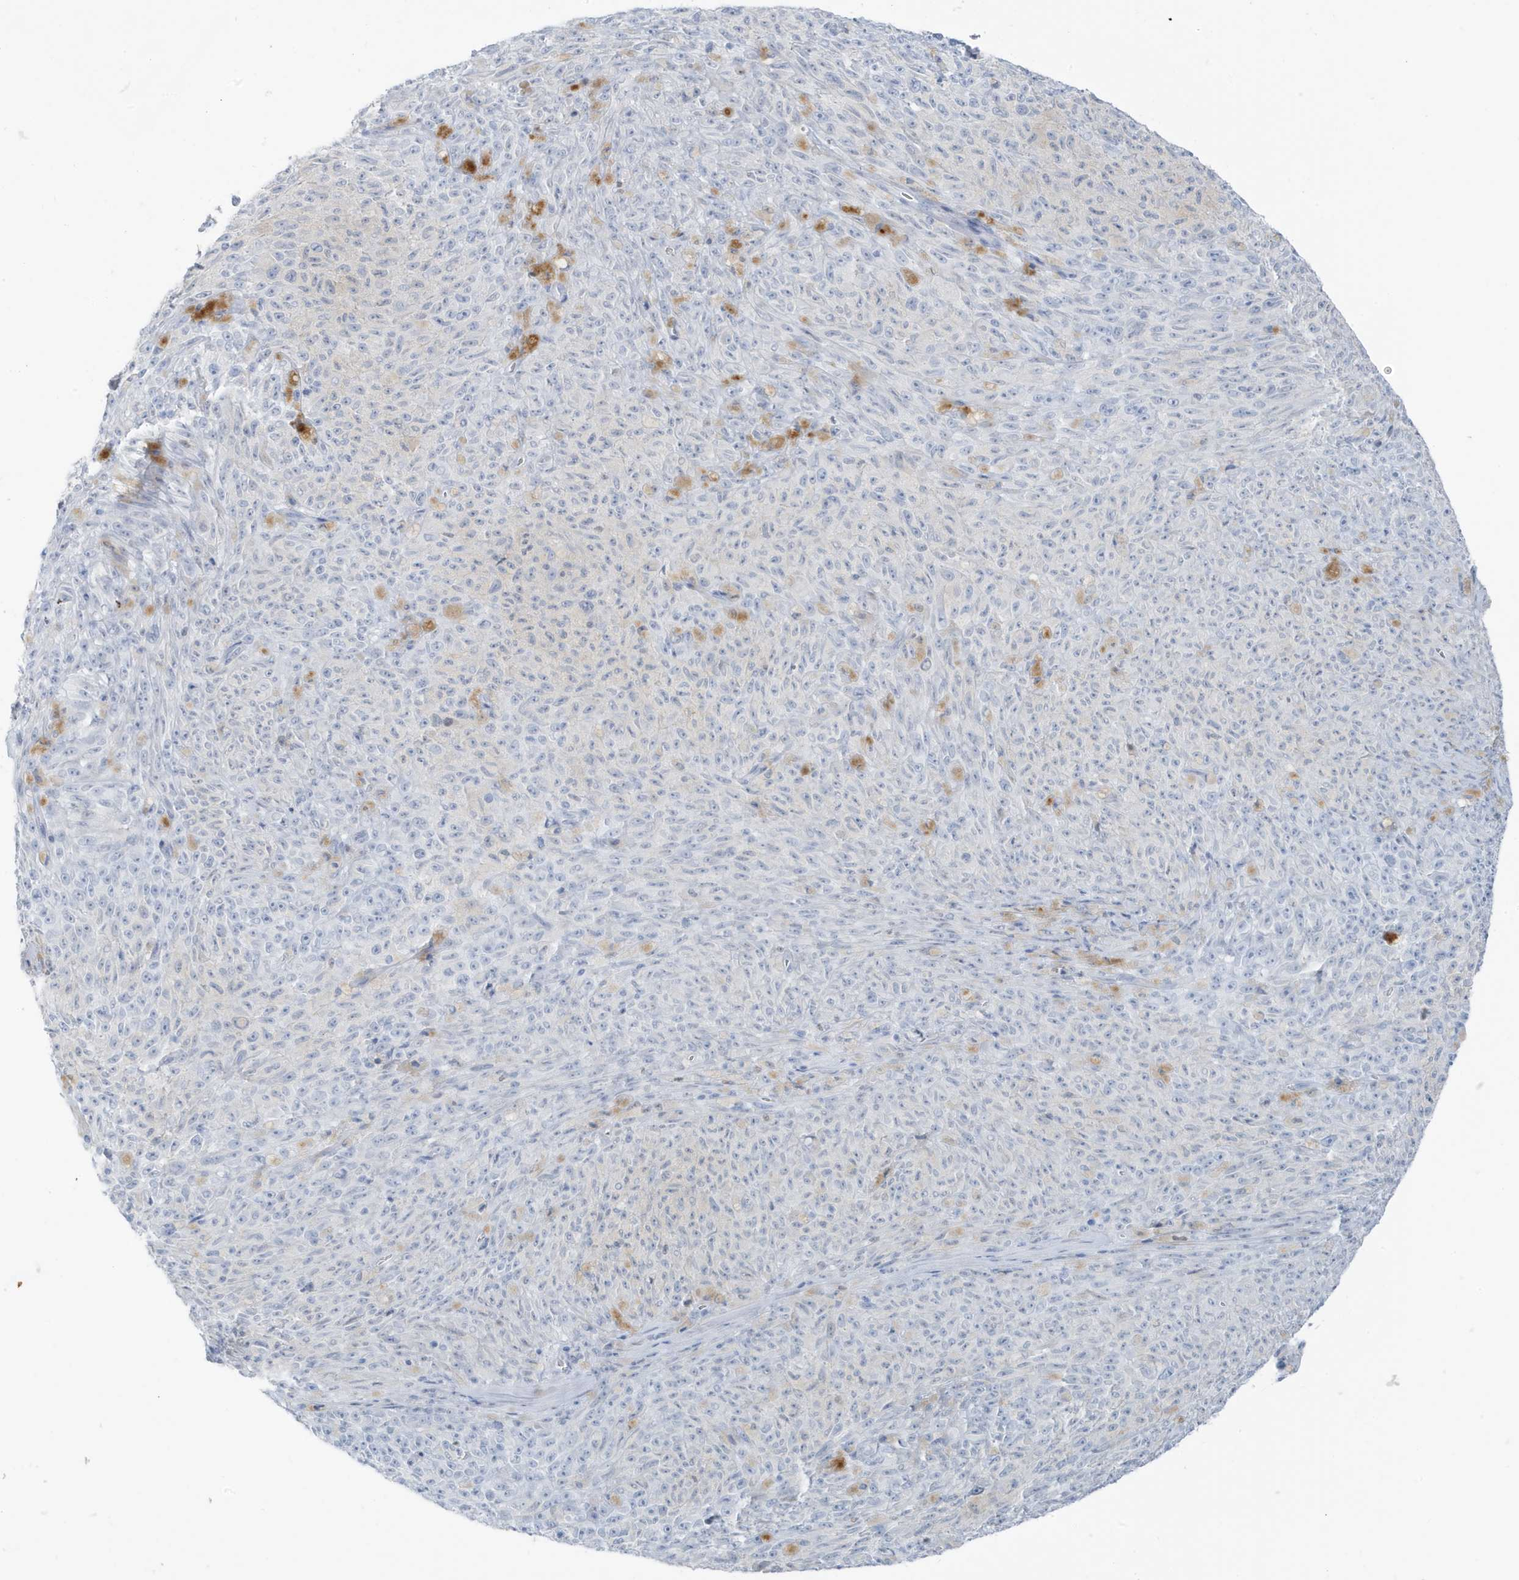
{"staining": {"intensity": "negative", "quantity": "none", "location": "none"}, "tissue": "melanoma", "cell_type": "Tumor cells", "image_type": "cancer", "snomed": [{"axis": "morphology", "description": "Malignant melanoma, NOS"}, {"axis": "topography", "description": "Skin"}], "caption": "A photomicrograph of melanoma stained for a protein shows no brown staining in tumor cells. Nuclei are stained in blue.", "gene": "ZFP64", "patient": {"sex": "female", "age": 82}}